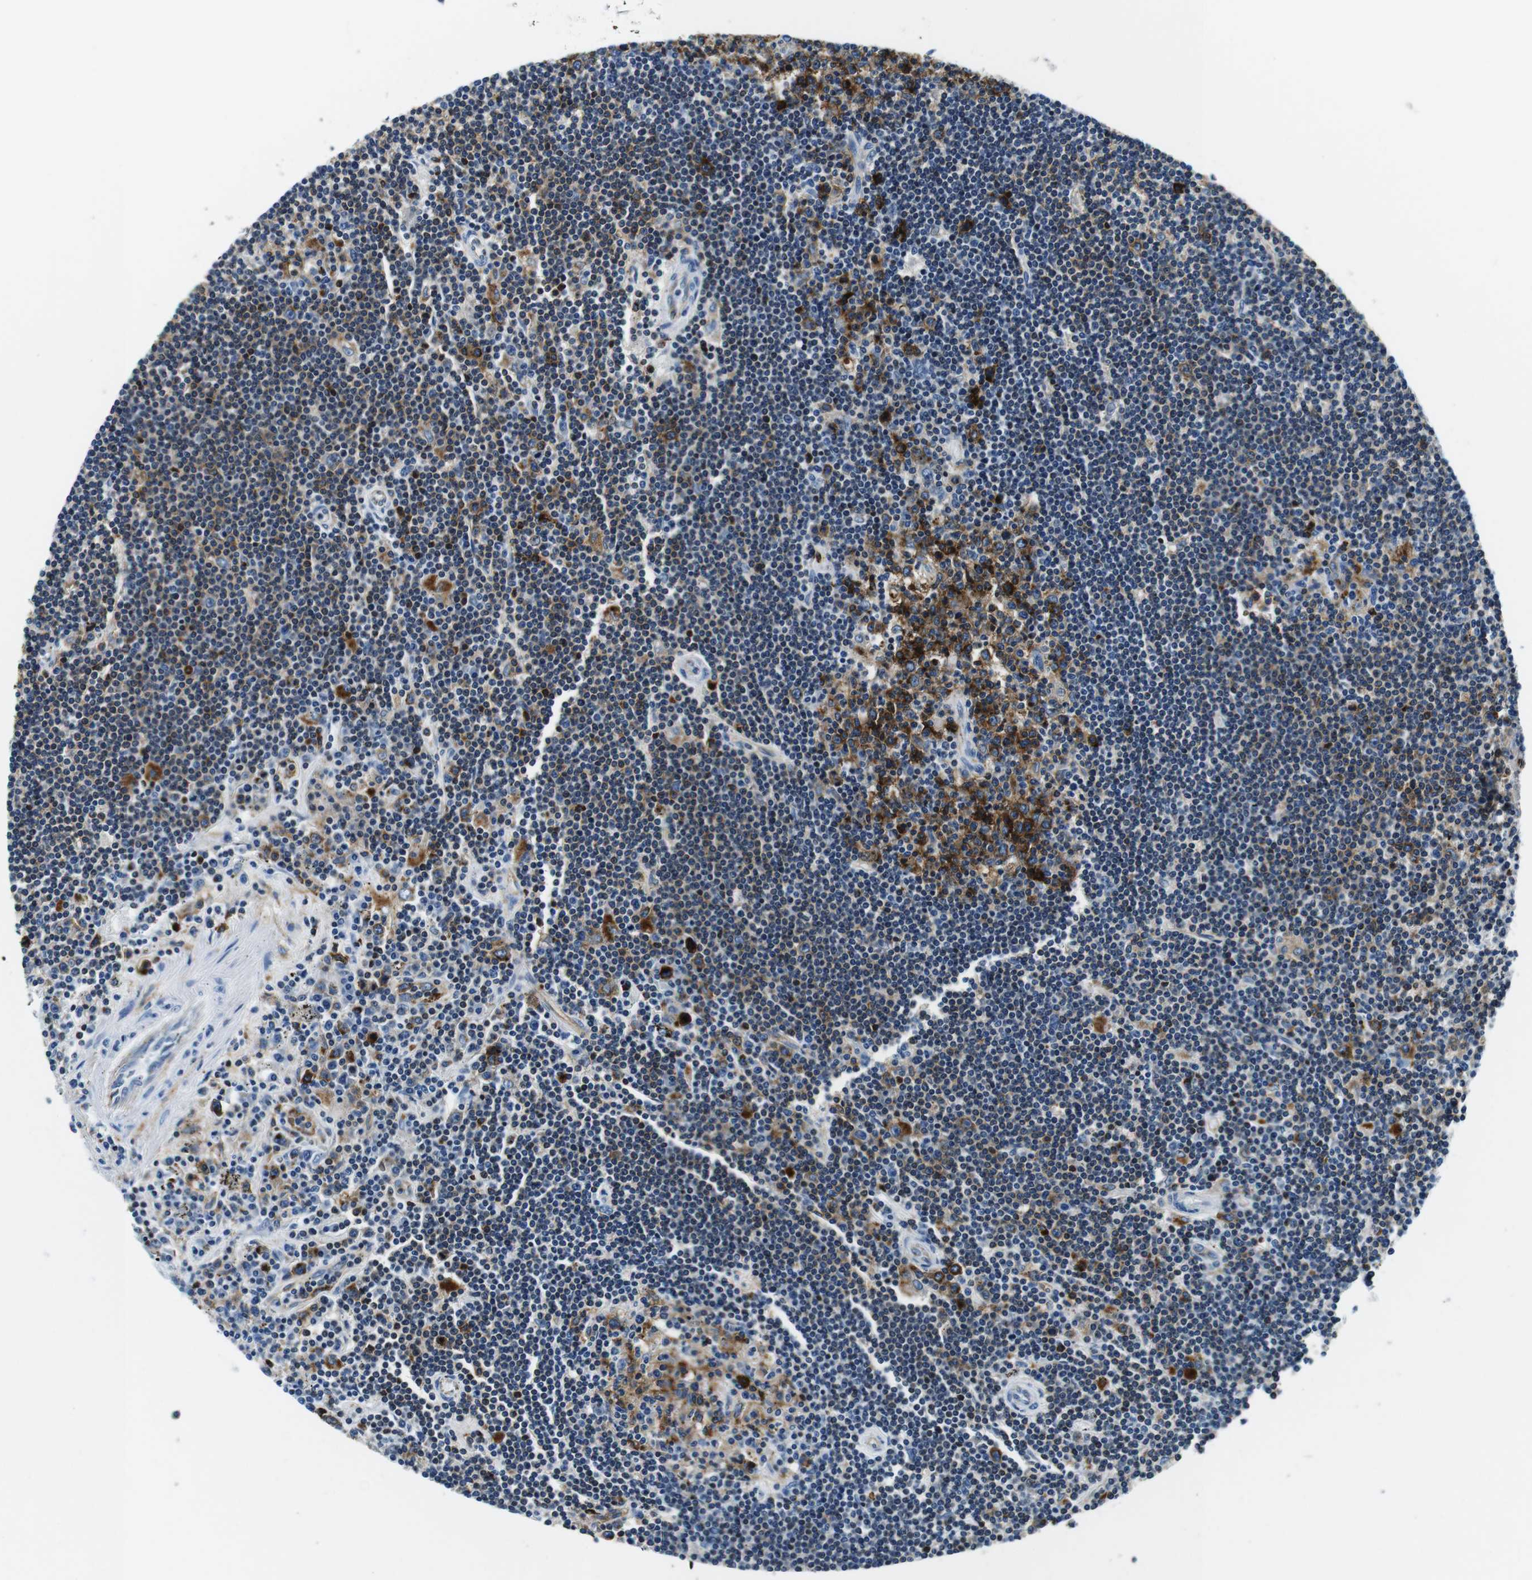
{"staining": {"intensity": "strong", "quantity": "<25%", "location": "cytoplasmic/membranous"}, "tissue": "lymphoma", "cell_type": "Tumor cells", "image_type": "cancer", "snomed": [{"axis": "morphology", "description": "Malignant lymphoma, non-Hodgkin's type, Low grade"}, {"axis": "topography", "description": "Spleen"}], "caption": "Protein expression analysis of human lymphoma reveals strong cytoplasmic/membranous staining in approximately <25% of tumor cells. (DAB IHC, brown staining for protein, blue staining for nuclei).", "gene": "HLA-DRB1", "patient": {"sex": "male", "age": 76}}